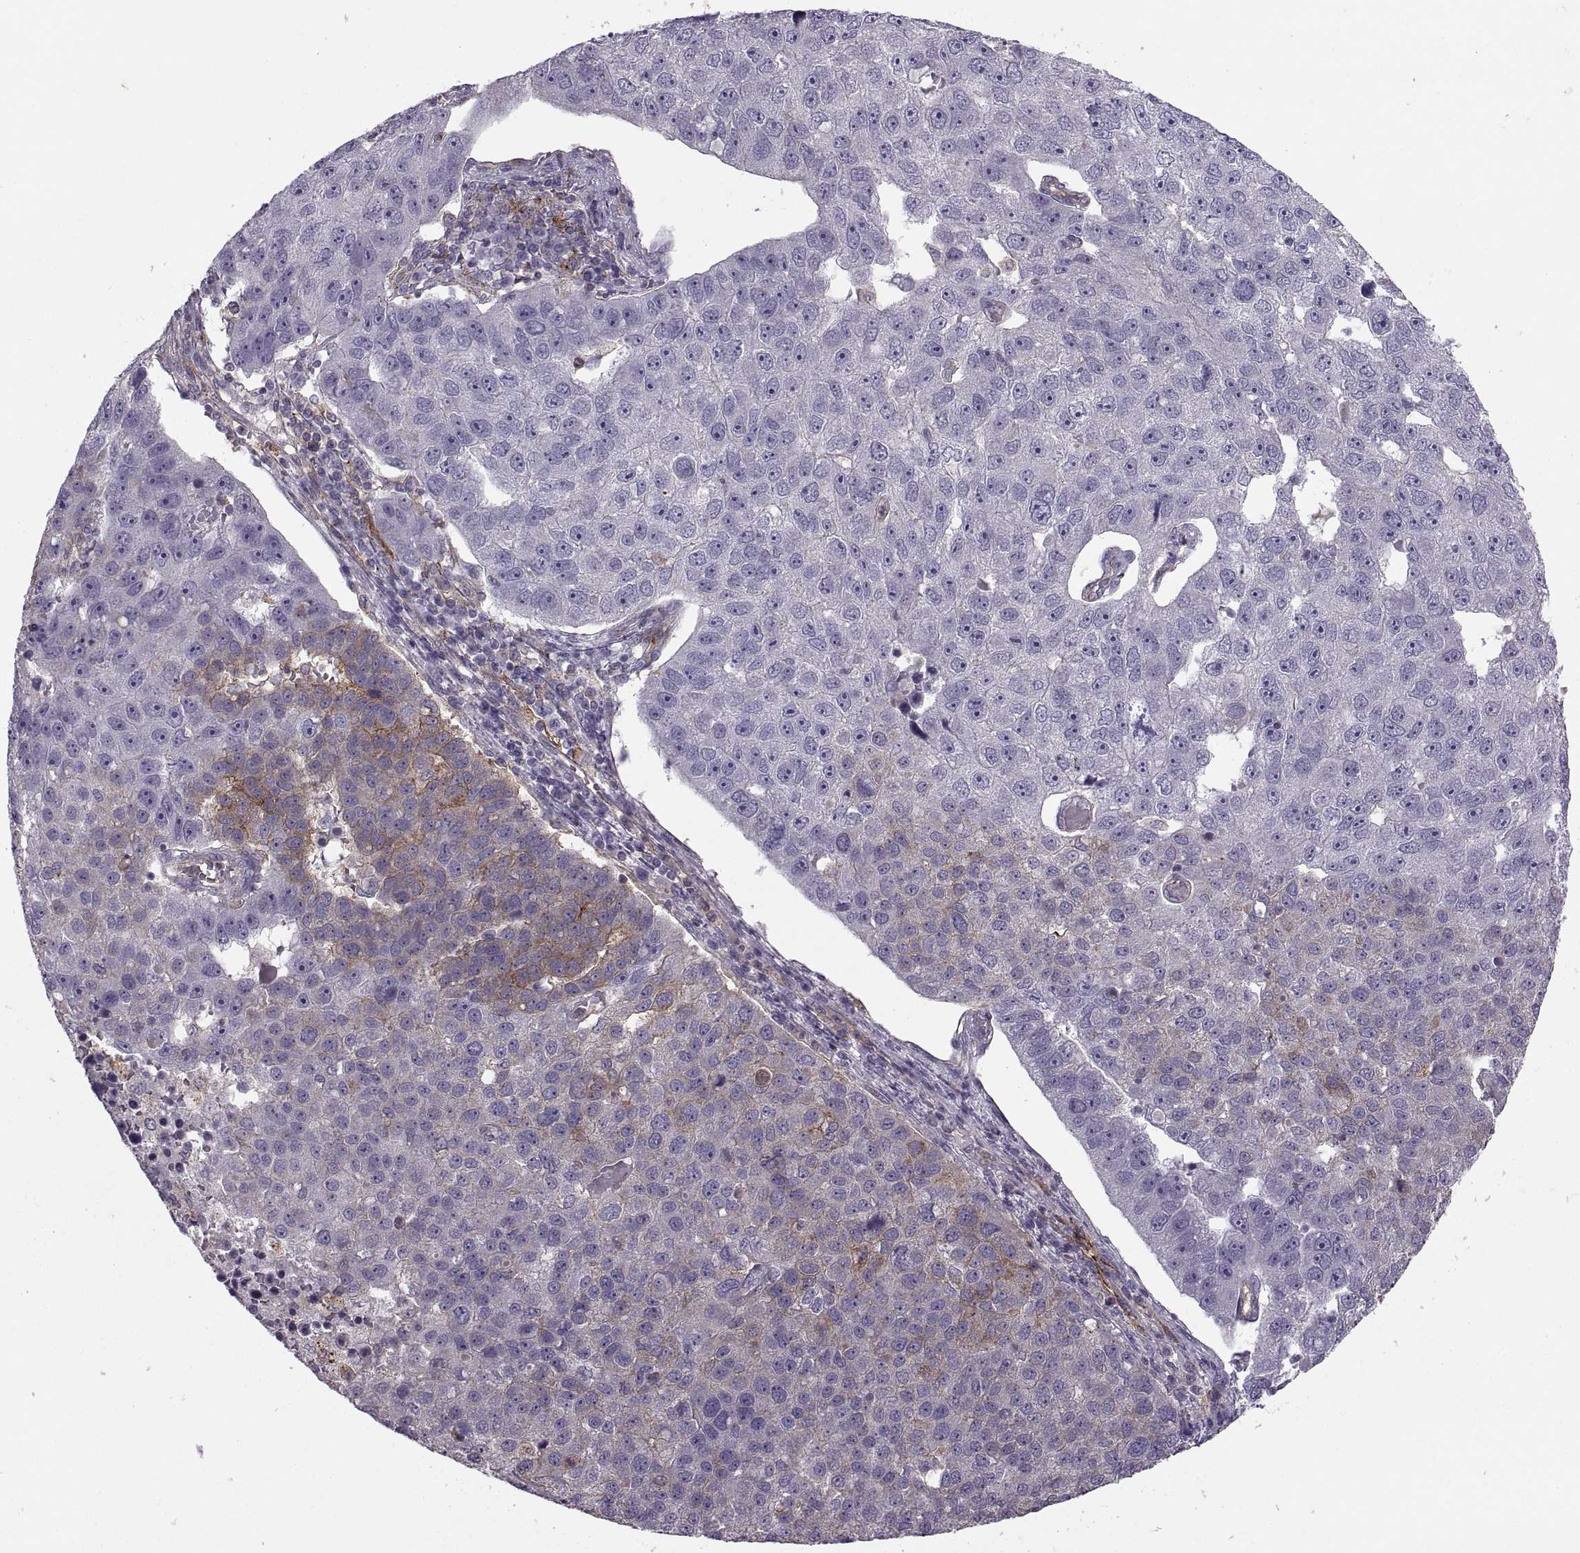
{"staining": {"intensity": "negative", "quantity": "none", "location": "none"}, "tissue": "pancreatic cancer", "cell_type": "Tumor cells", "image_type": "cancer", "snomed": [{"axis": "morphology", "description": "Adenocarcinoma, NOS"}, {"axis": "topography", "description": "Pancreas"}], "caption": "DAB (3,3'-diaminobenzidine) immunohistochemical staining of pancreatic cancer shows no significant expression in tumor cells.", "gene": "RALB", "patient": {"sex": "female", "age": 61}}